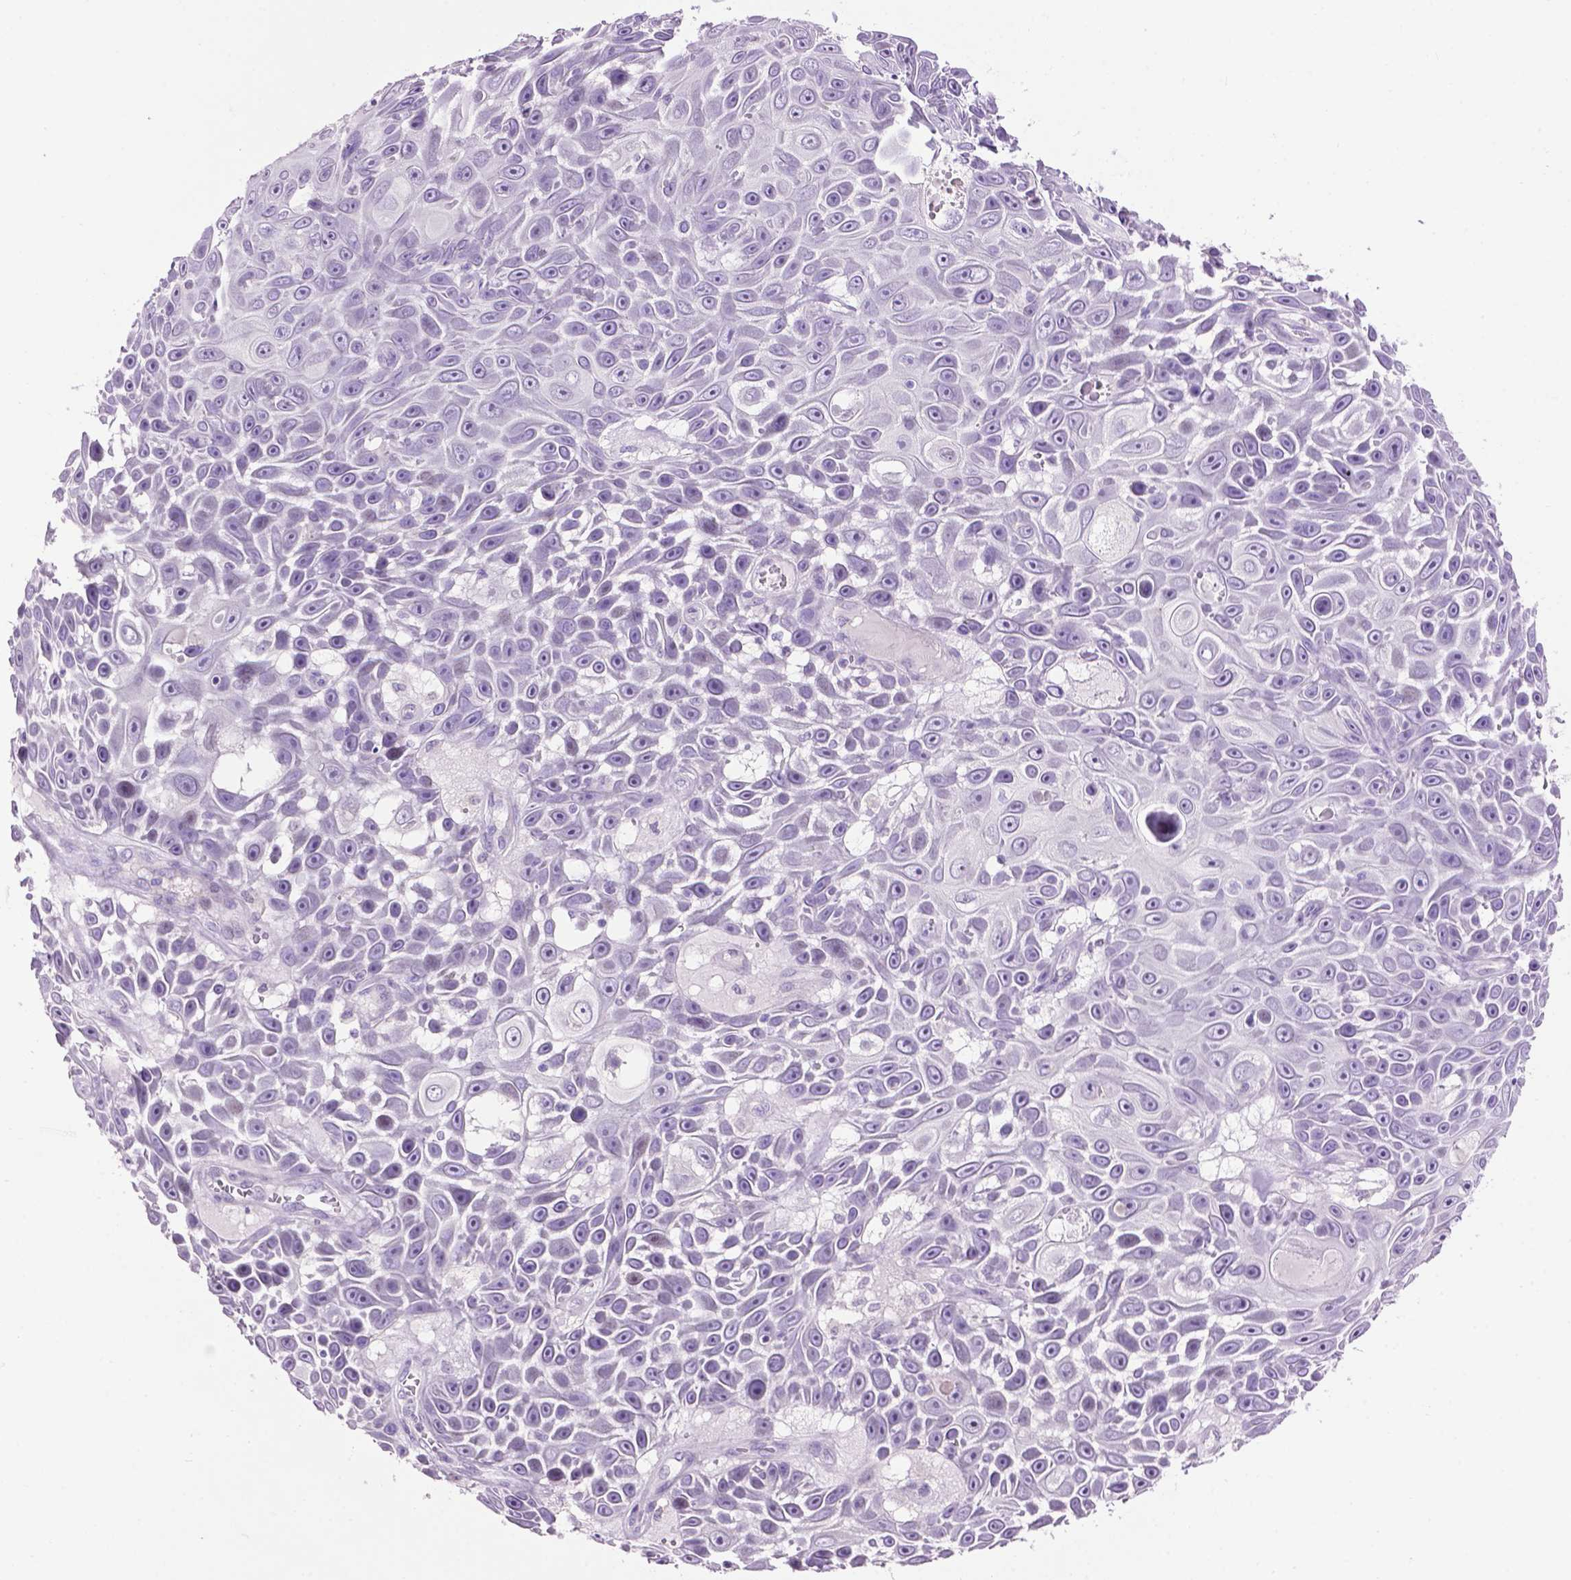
{"staining": {"intensity": "negative", "quantity": "none", "location": "none"}, "tissue": "skin cancer", "cell_type": "Tumor cells", "image_type": "cancer", "snomed": [{"axis": "morphology", "description": "Squamous cell carcinoma, NOS"}, {"axis": "topography", "description": "Skin"}], "caption": "IHC of squamous cell carcinoma (skin) reveals no staining in tumor cells.", "gene": "TH", "patient": {"sex": "male", "age": 82}}